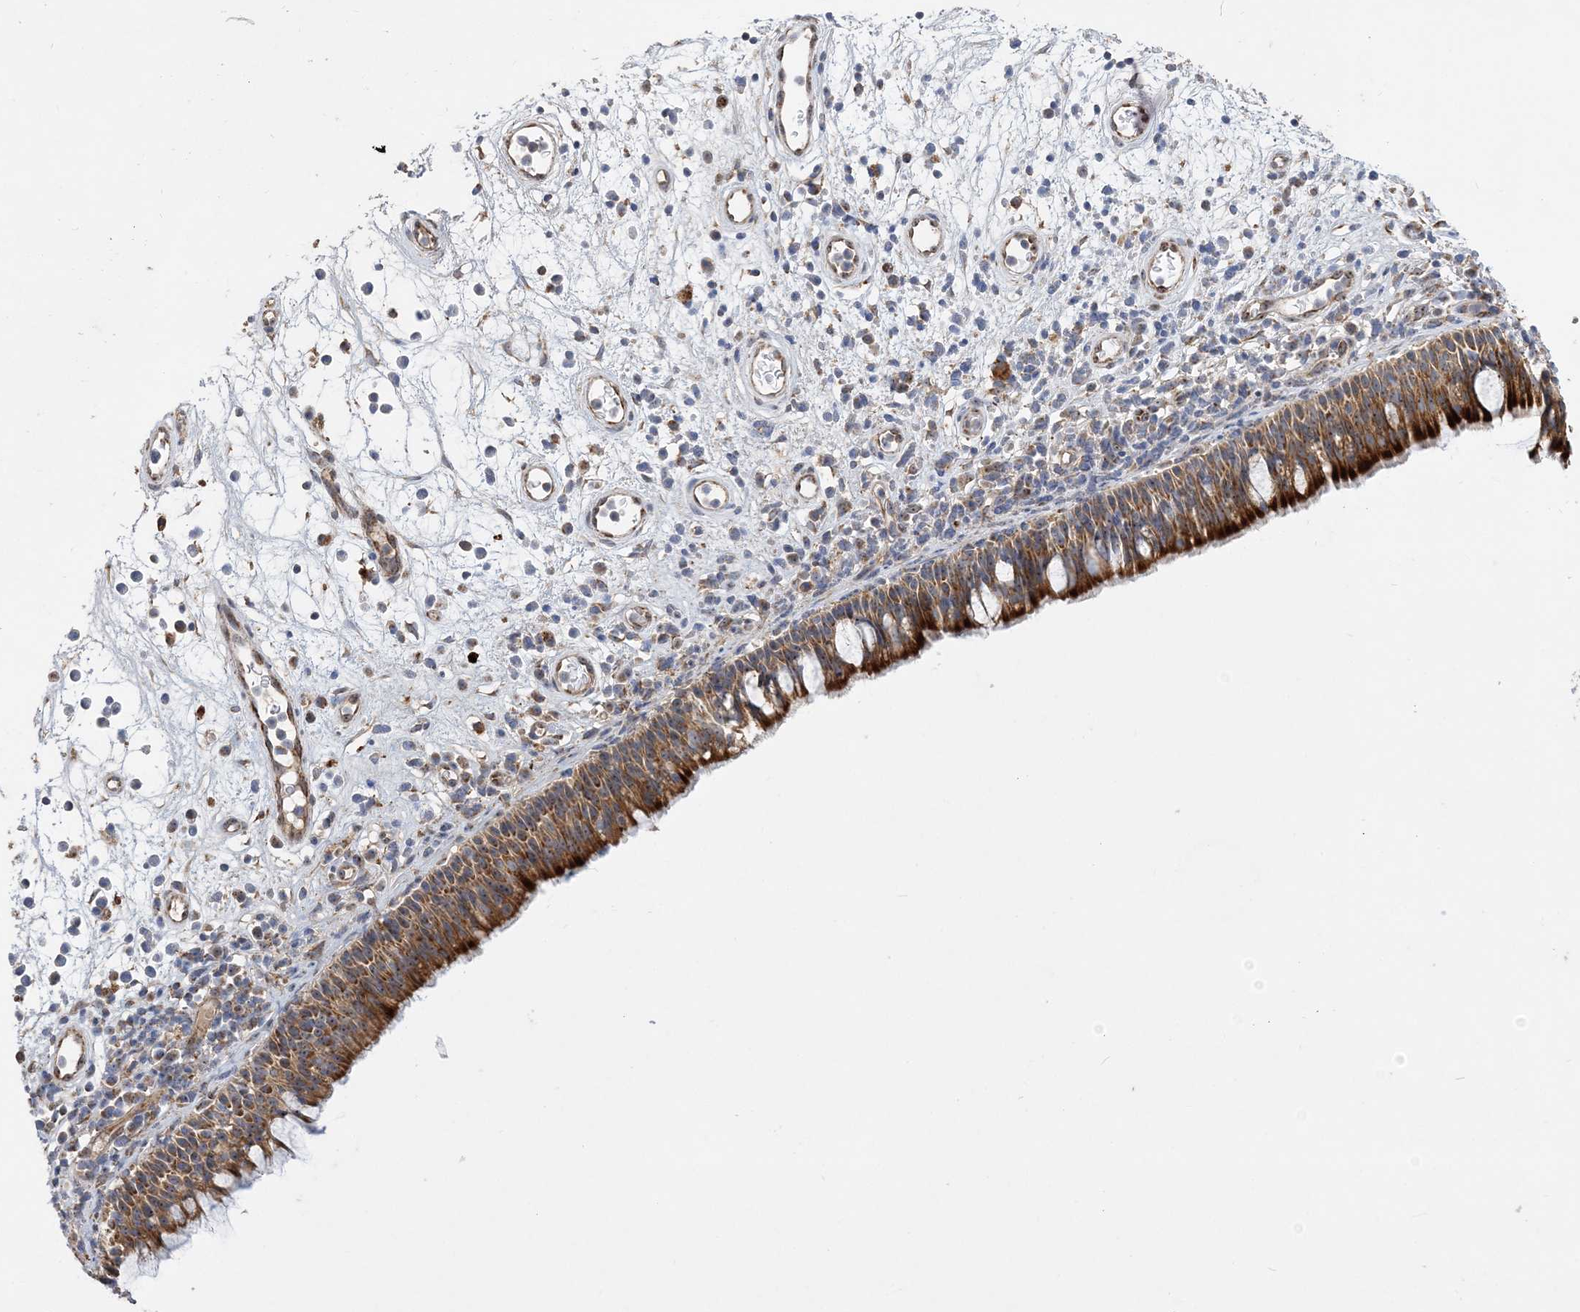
{"staining": {"intensity": "strong", "quantity": ">75%", "location": "cytoplasmic/membranous"}, "tissue": "nasopharynx", "cell_type": "Respiratory epithelial cells", "image_type": "normal", "snomed": [{"axis": "morphology", "description": "Normal tissue, NOS"}, {"axis": "morphology", "description": "Inflammation, NOS"}, {"axis": "morphology", "description": "Malignant melanoma, Metastatic site"}, {"axis": "topography", "description": "Nasopharynx"}], "caption": "Protein expression analysis of unremarkable human nasopharynx reveals strong cytoplasmic/membranous positivity in approximately >75% of respiratory epithelial cells.", "gene": "FEZ2", "patient": {"sex": "male", "age": 70}}